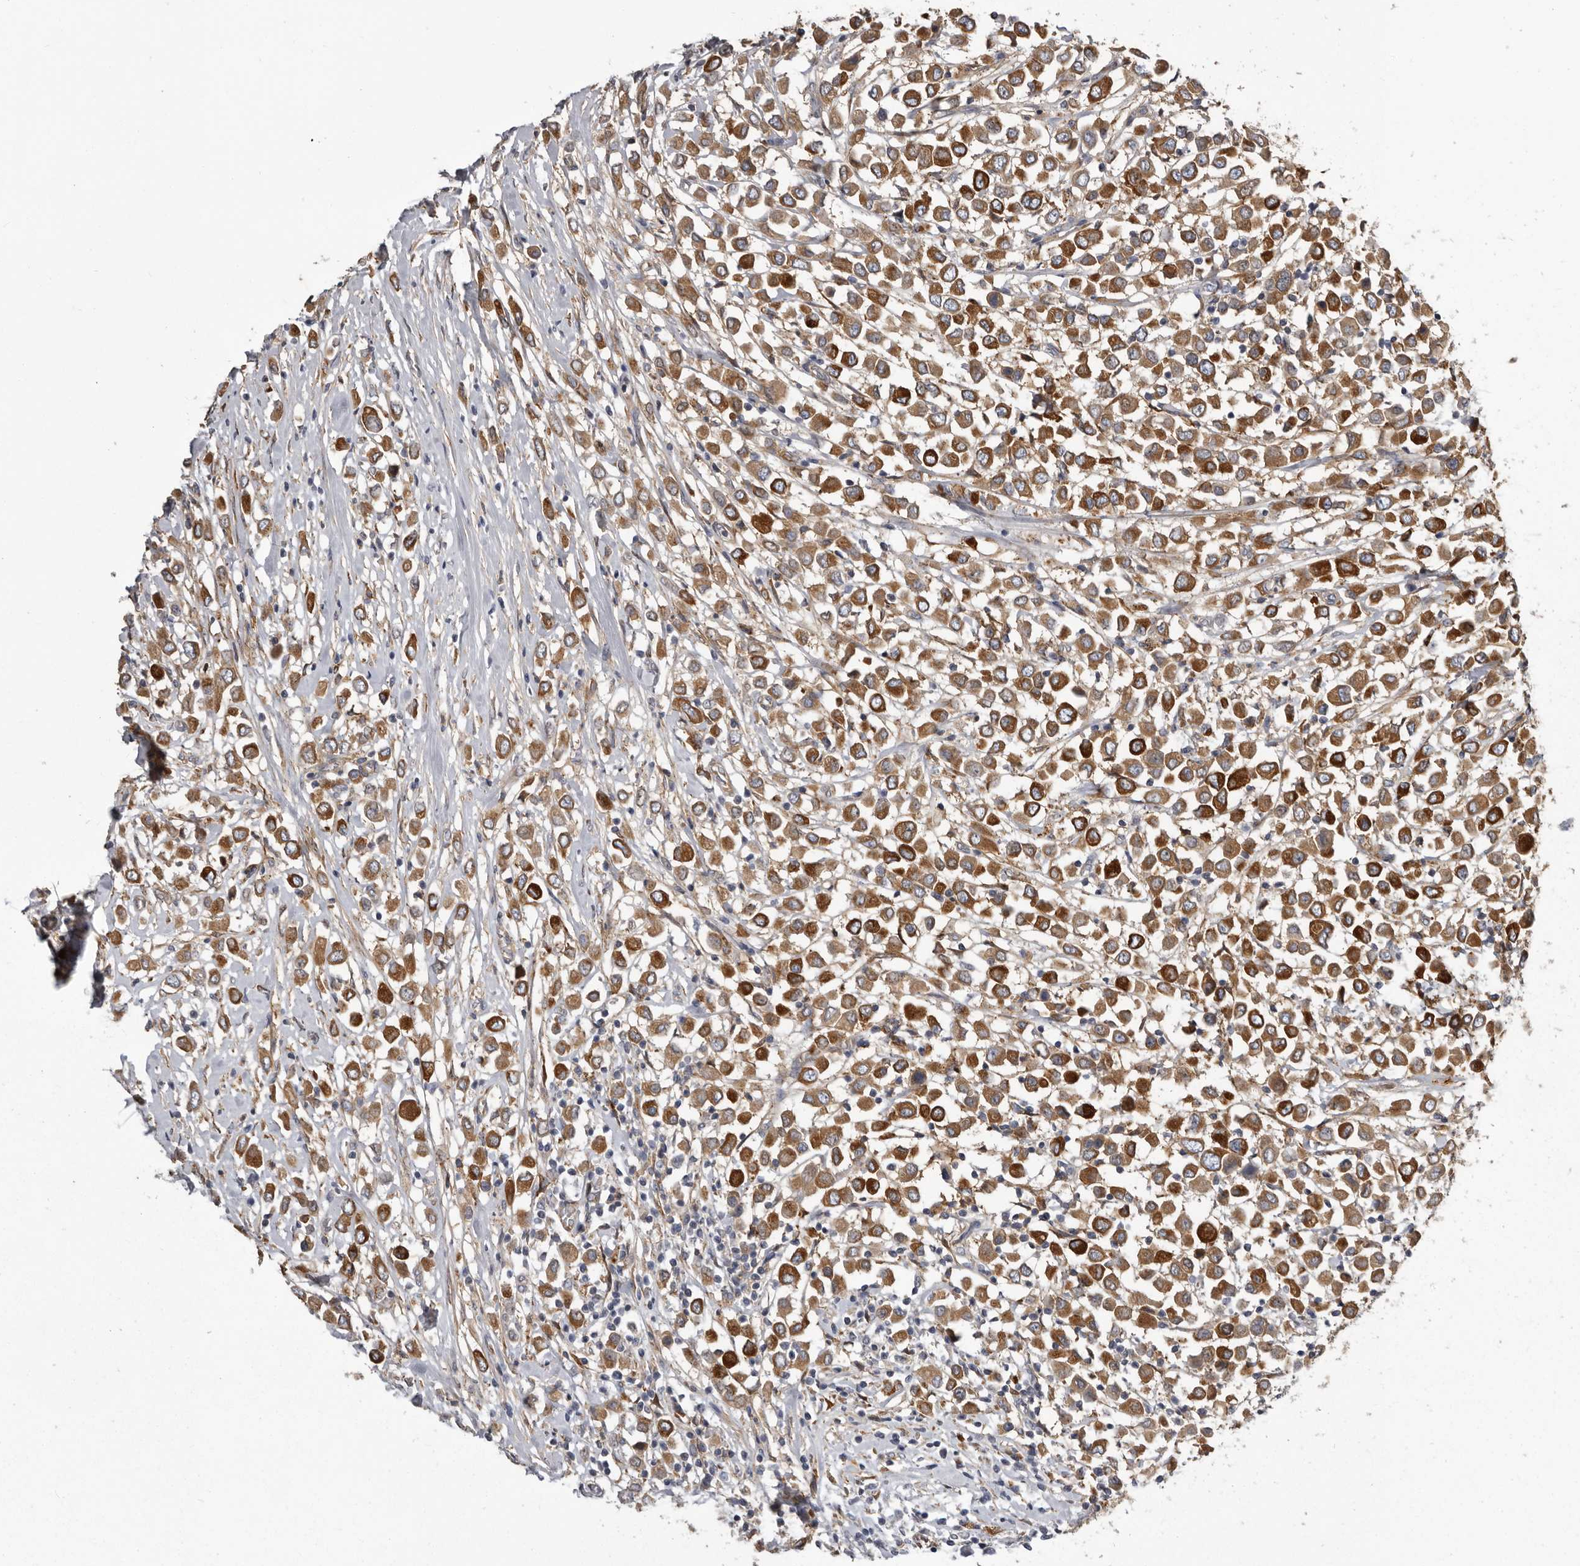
{"staining": {"intensity": "strong", "quantity": ">75%", "location": "cytoplasmic/membranous"}, "tissue": "breast cancer", "cell_type": "Tumor cells", "image_type": "cancer", "snomed": [{"axis": "morphology", "description": "Duct carcinoma"}, {"axis": "topography", "description": "Breast"}], "caption": "An image showing strong cytoplasmic/membranous positivity in approximately >75% of tumor cells in breast infiltrating ductal carcinoma, as visualized by brown immunohistochemical staining.", "gene": "ENAH", "patient": {"sex": "female", "age": 61}}